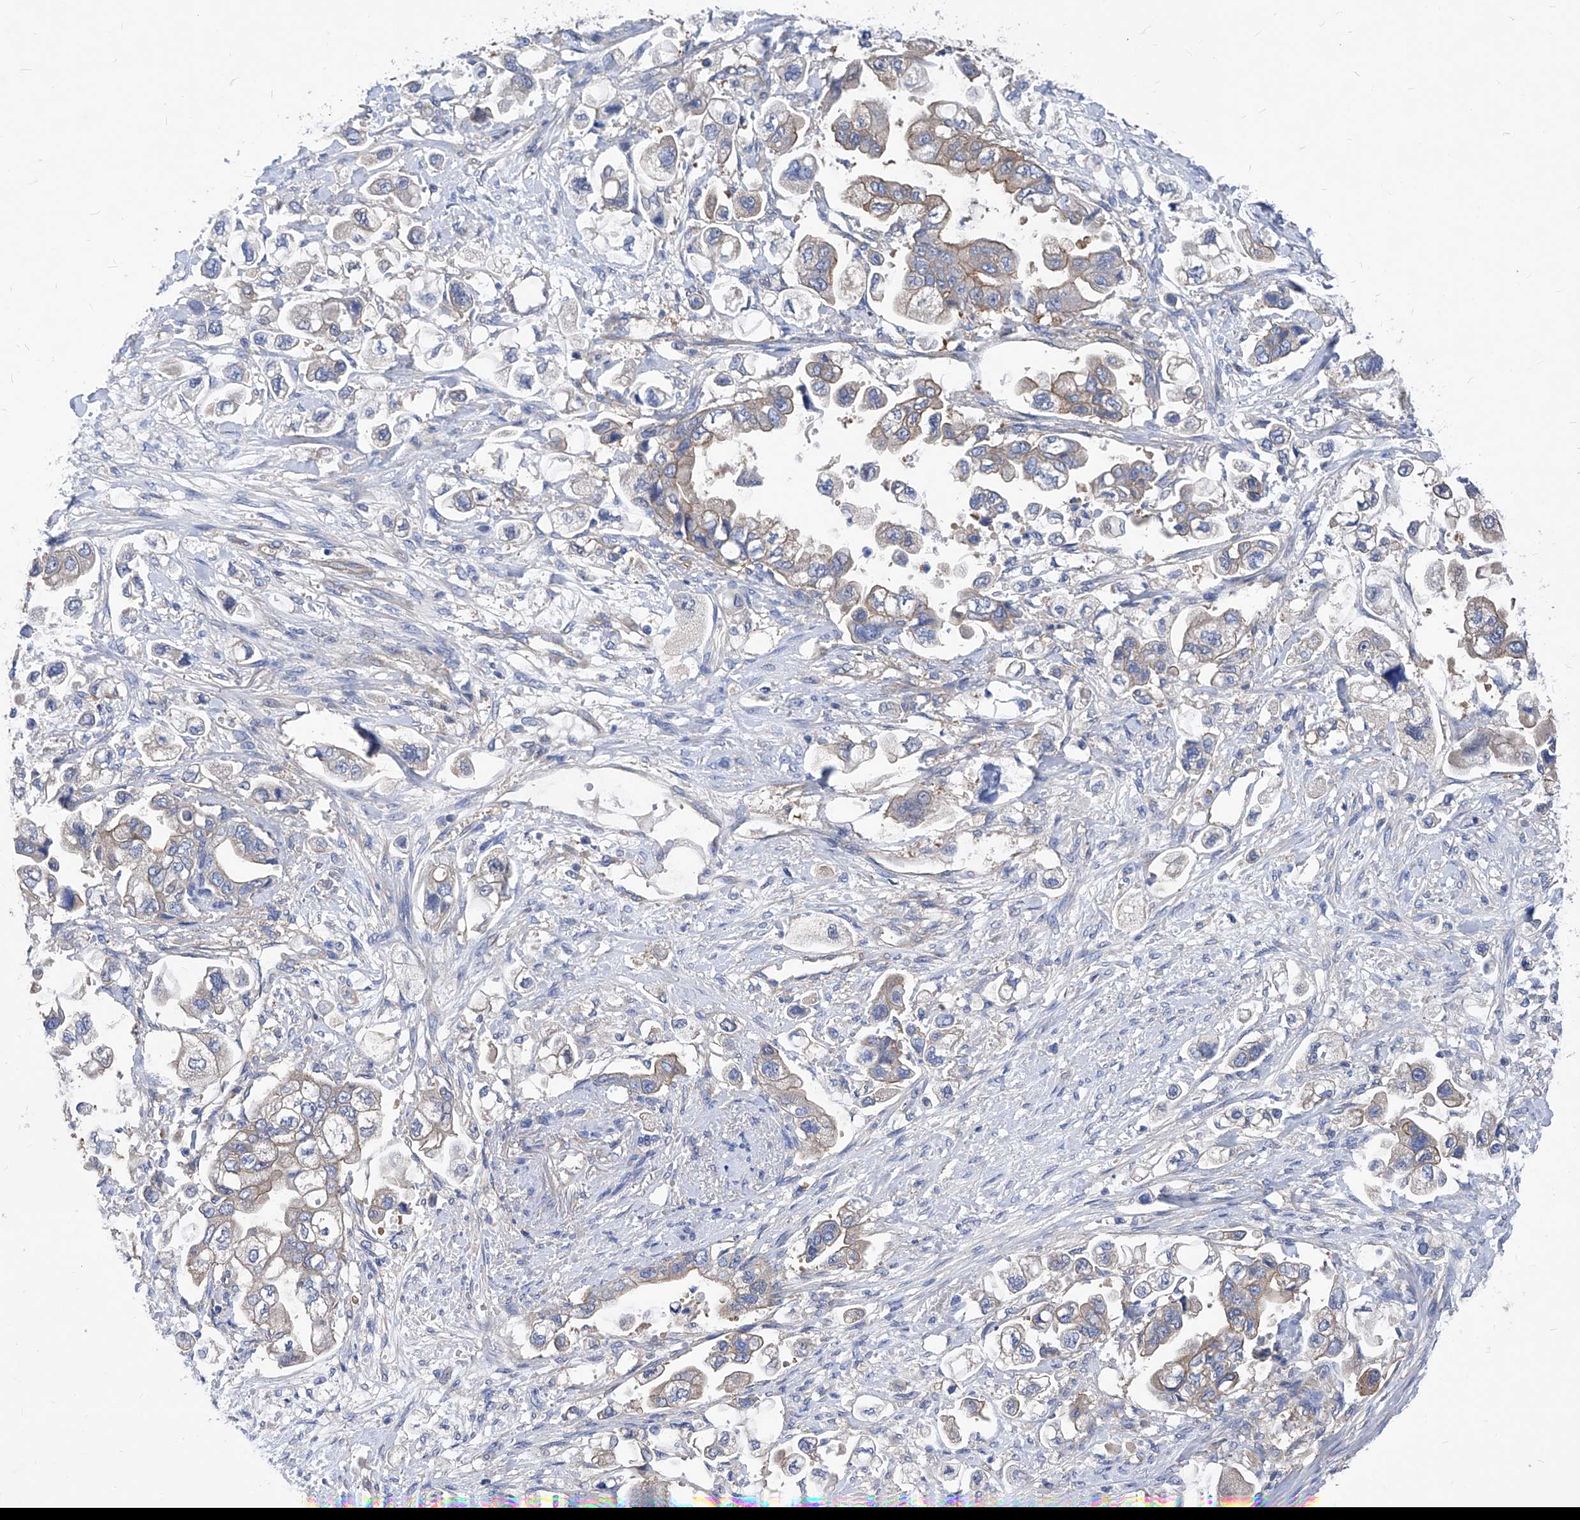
{"staining": {"intensity": "moderate", "quantity": "<25%", "location": "cytoplasmic/membranous"}, "tissue": "stomach cancer", "cell_type": "Tumor cells", "image_type": "cancer", "snomed": [{"axis": "morphology", "description": "Adenocarcinoma, NOS"}, {"axis": "topography", "description": "Stomach"}], "caption": "High-magnification brightfield microscopy of stomach adenocarcinoma stained with DAB (brown) and counterstained with hematoxylin (blue). tumor cells exhibit moderate cytoplasmic/membranous positivity is present in approximately<25% of cells.", "gene": "XPNPEP1", "patient": {"sex": "male", "age": 62}}